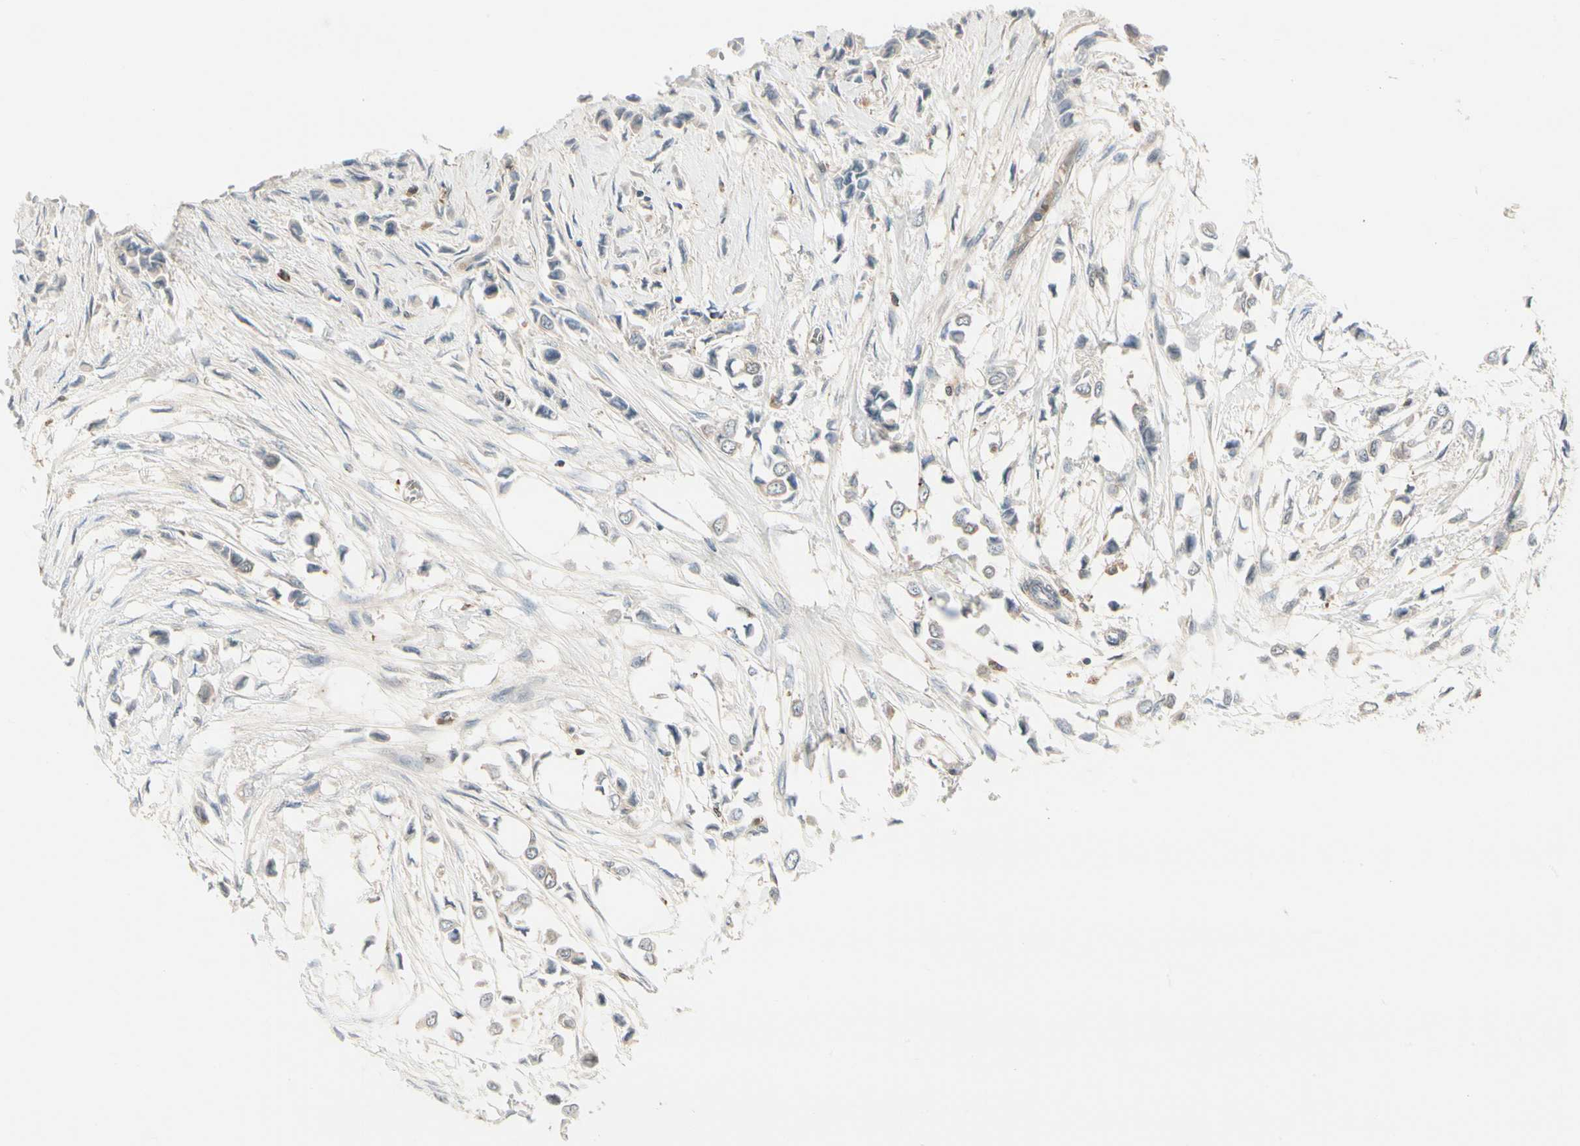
{"staining": {"intensity": "weak", "quantity": ">75%", "location": "cytoplasmic/membranous"}, "tissue": "breast cancer", "cell_type": "Tumor cells", "image_type": "cancer", "snomed": [{"axis": "morphology", "description": "Lobular carcinoma"}, {"axis": "topography", "description": "Breast"}], "caption": "Immunohistochemistry (IHC) of lobular carcinoma (breast) reveals low levels of weak cytoplasmic/membranous staining in about >75% of tumor cells. Ihc stains the protein in brown and the nuclei are stained blue.", "gene": "EVC", "patient": {"sex": "female", "age": 51}}